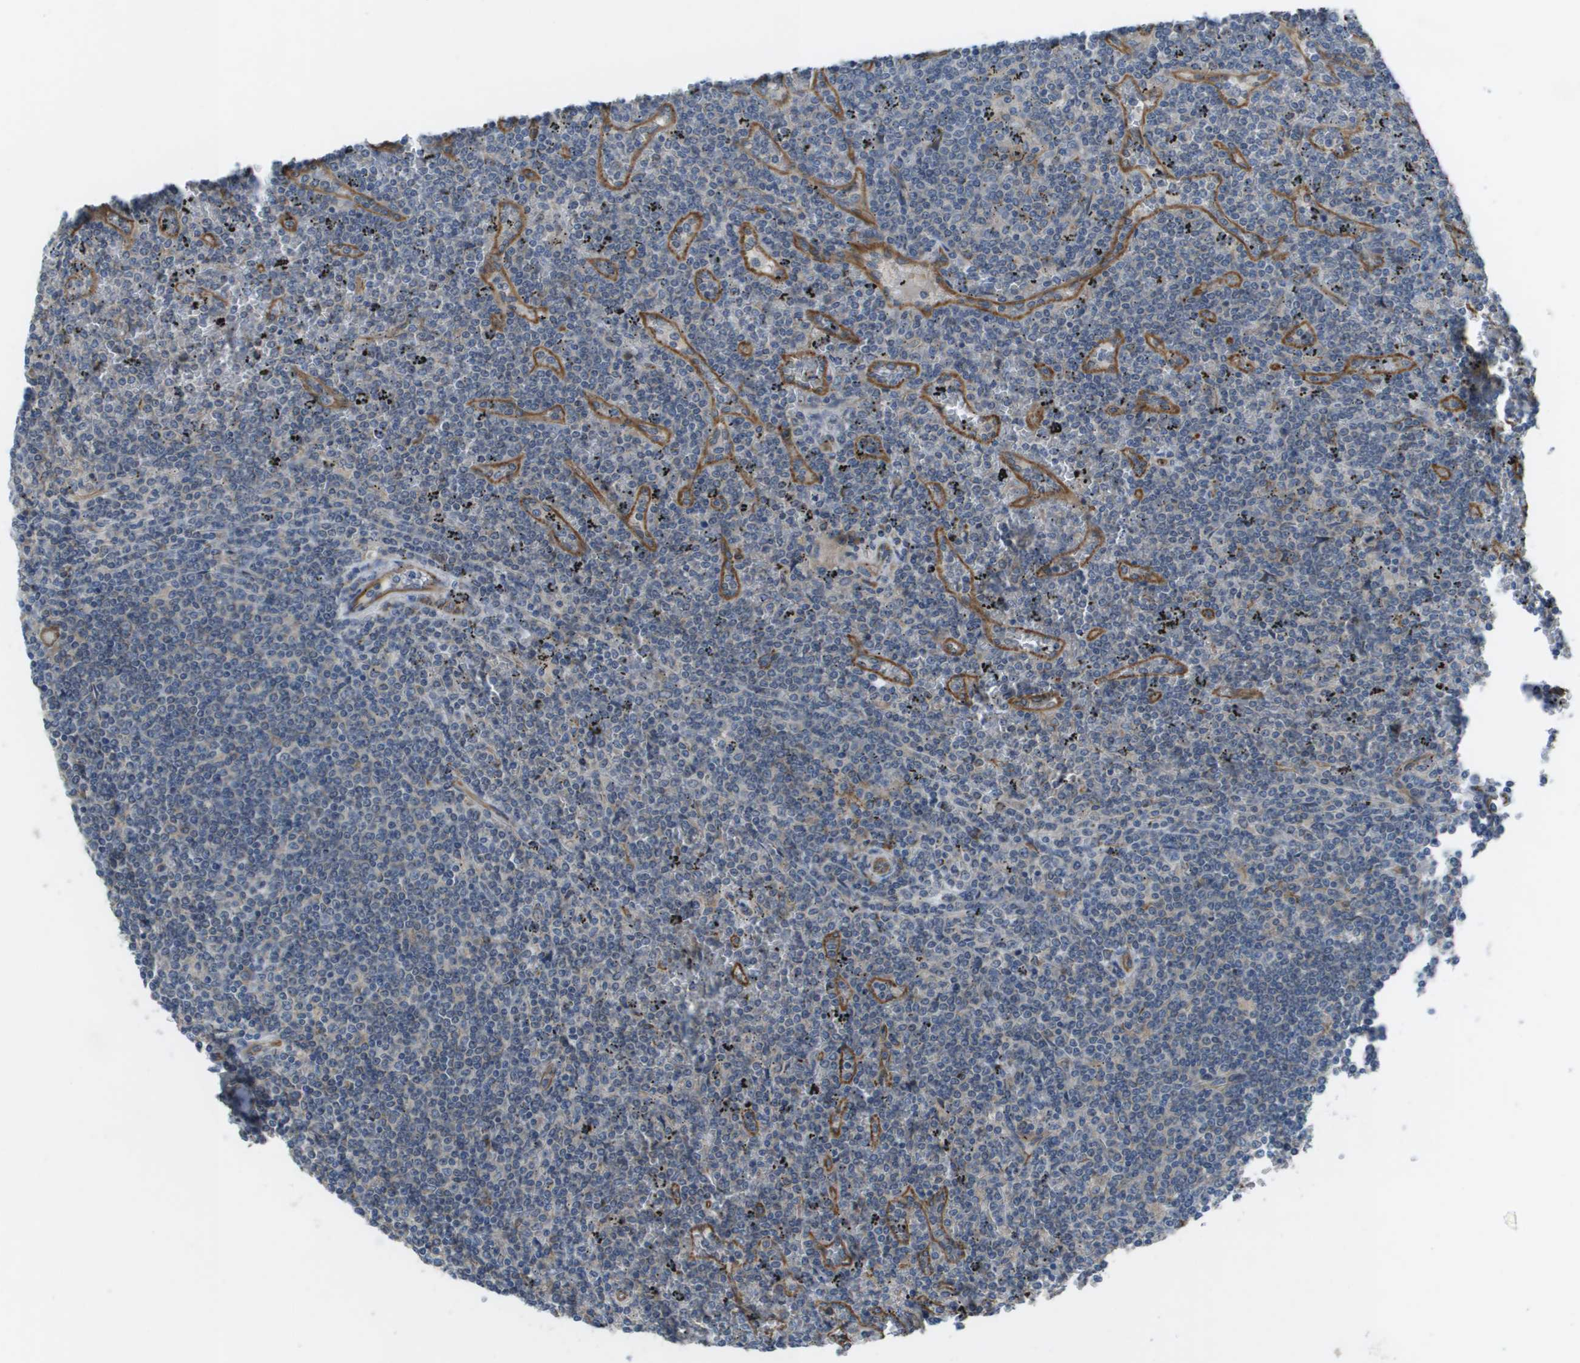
{"staining": {"intensity": "negative", "quantity": "none", "location": "none"}, "tissue": "lymphoma", "cell_type": "Tumor cells", "image_type": "cancer", "snomed": [{"axis": "morphology", "description": "Malignant lymphoma, non-Hodgkin's type, Low grade"}, {"axis": "topography", "description": "Spleen"}], "caption": "IHC histopathology image of malignant lymphoma, non-Hodgkin's type (low-grade) stained for a protein (brown), which demonstrates no staining in tumor cells.", "gene": "CLCN2", "patient": {"sex": "female", "age": 19}}